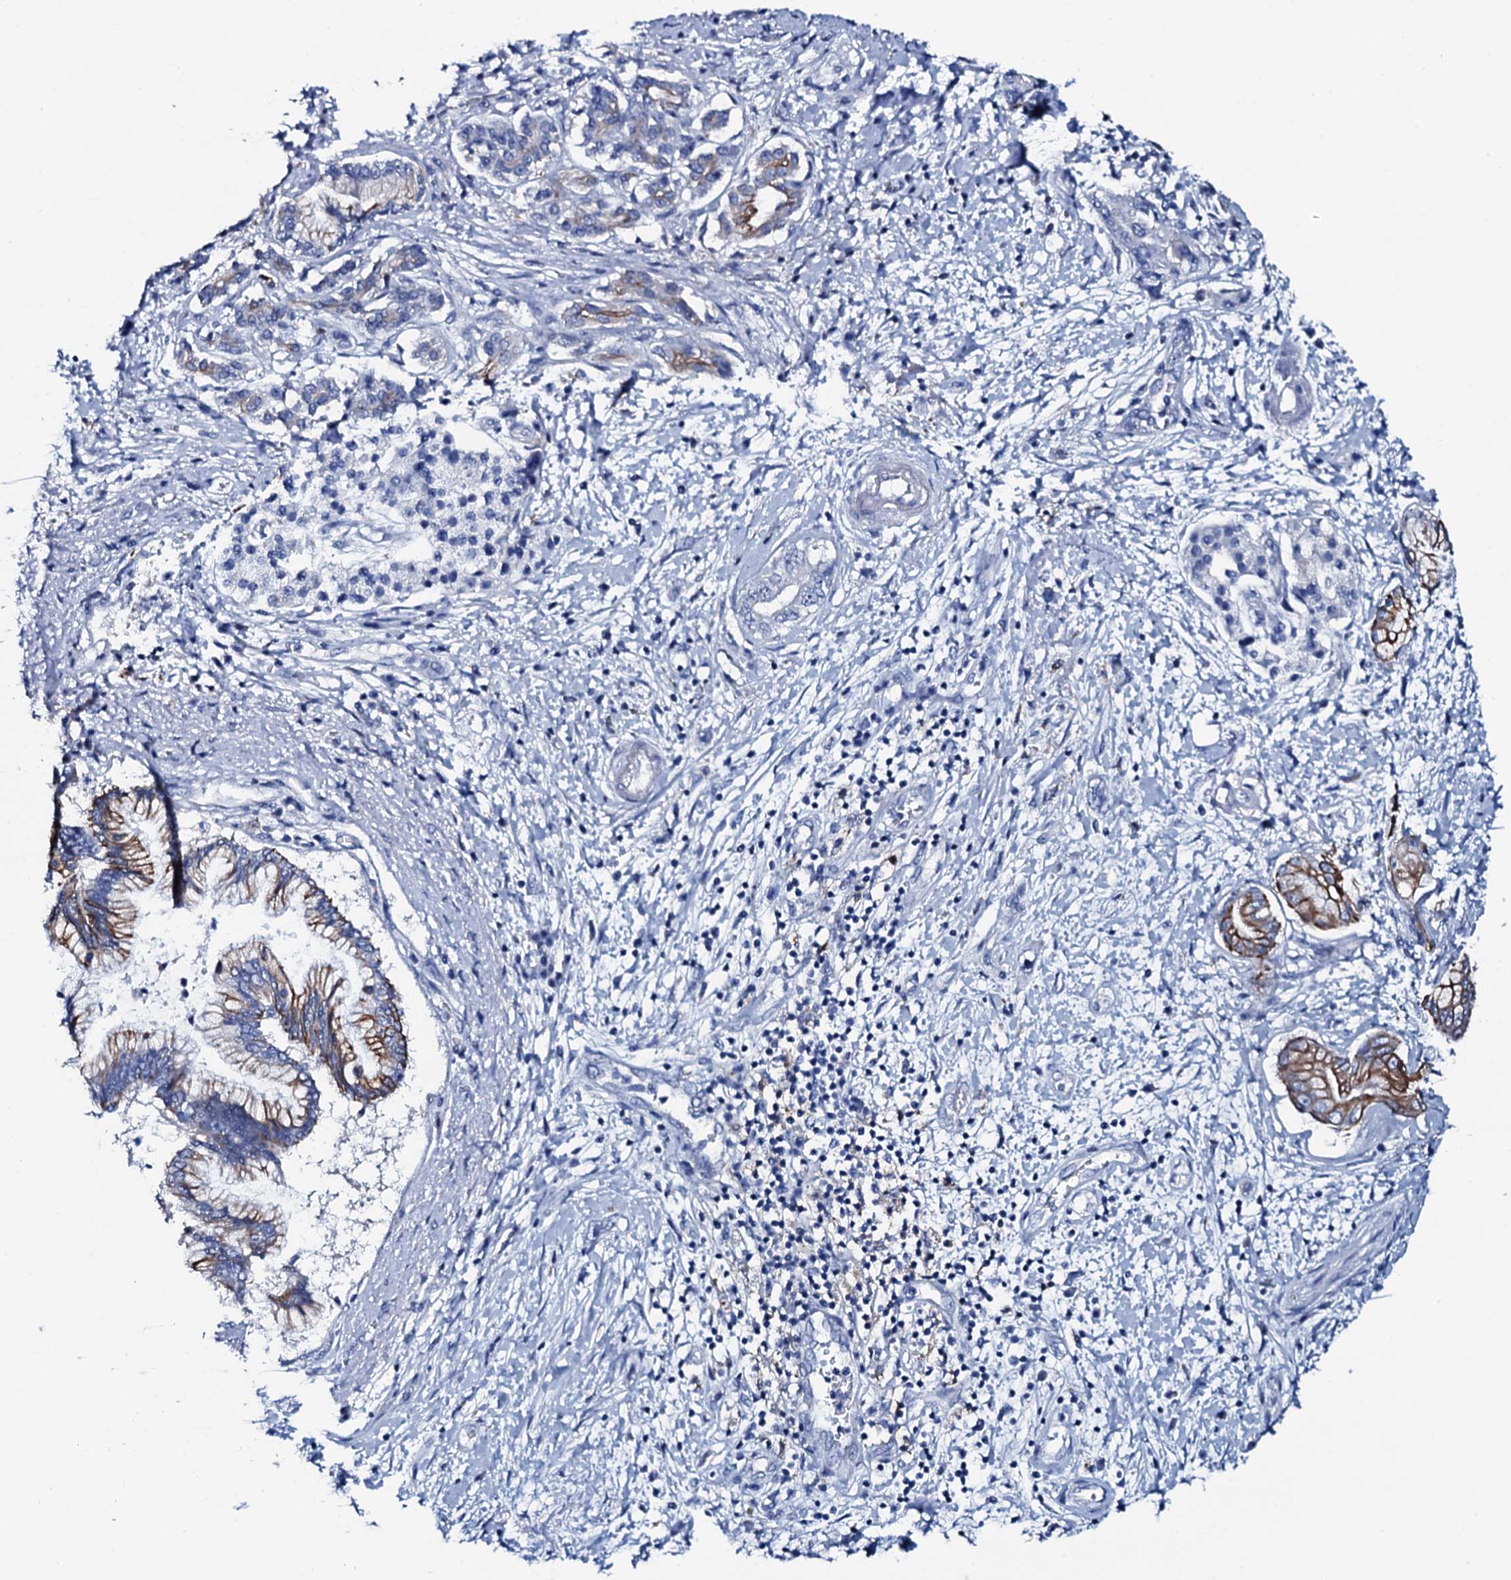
{"staining": {"intensity": "moderate", "quantity": ">75%", "location": "cytoplasmic/membranous"}, "tissue": "pancreatic cancer", "cell_type": "Tumor cells", "image_type": "cancer", "snomed": [{"axis": "morphology", "description": "Adenocarcinoma, NOS"}, {"axis": "topography", "description": "Pancreas"}], "caption": "The photomicrograph shows a brown stain indicating the presence of a protein in the cytoplasmic/membranous of tumor cells in pancreatic cancer (adenocarcinoma).", "gene": "GYS2", "patient": {"sex": "female", "age": 73}}